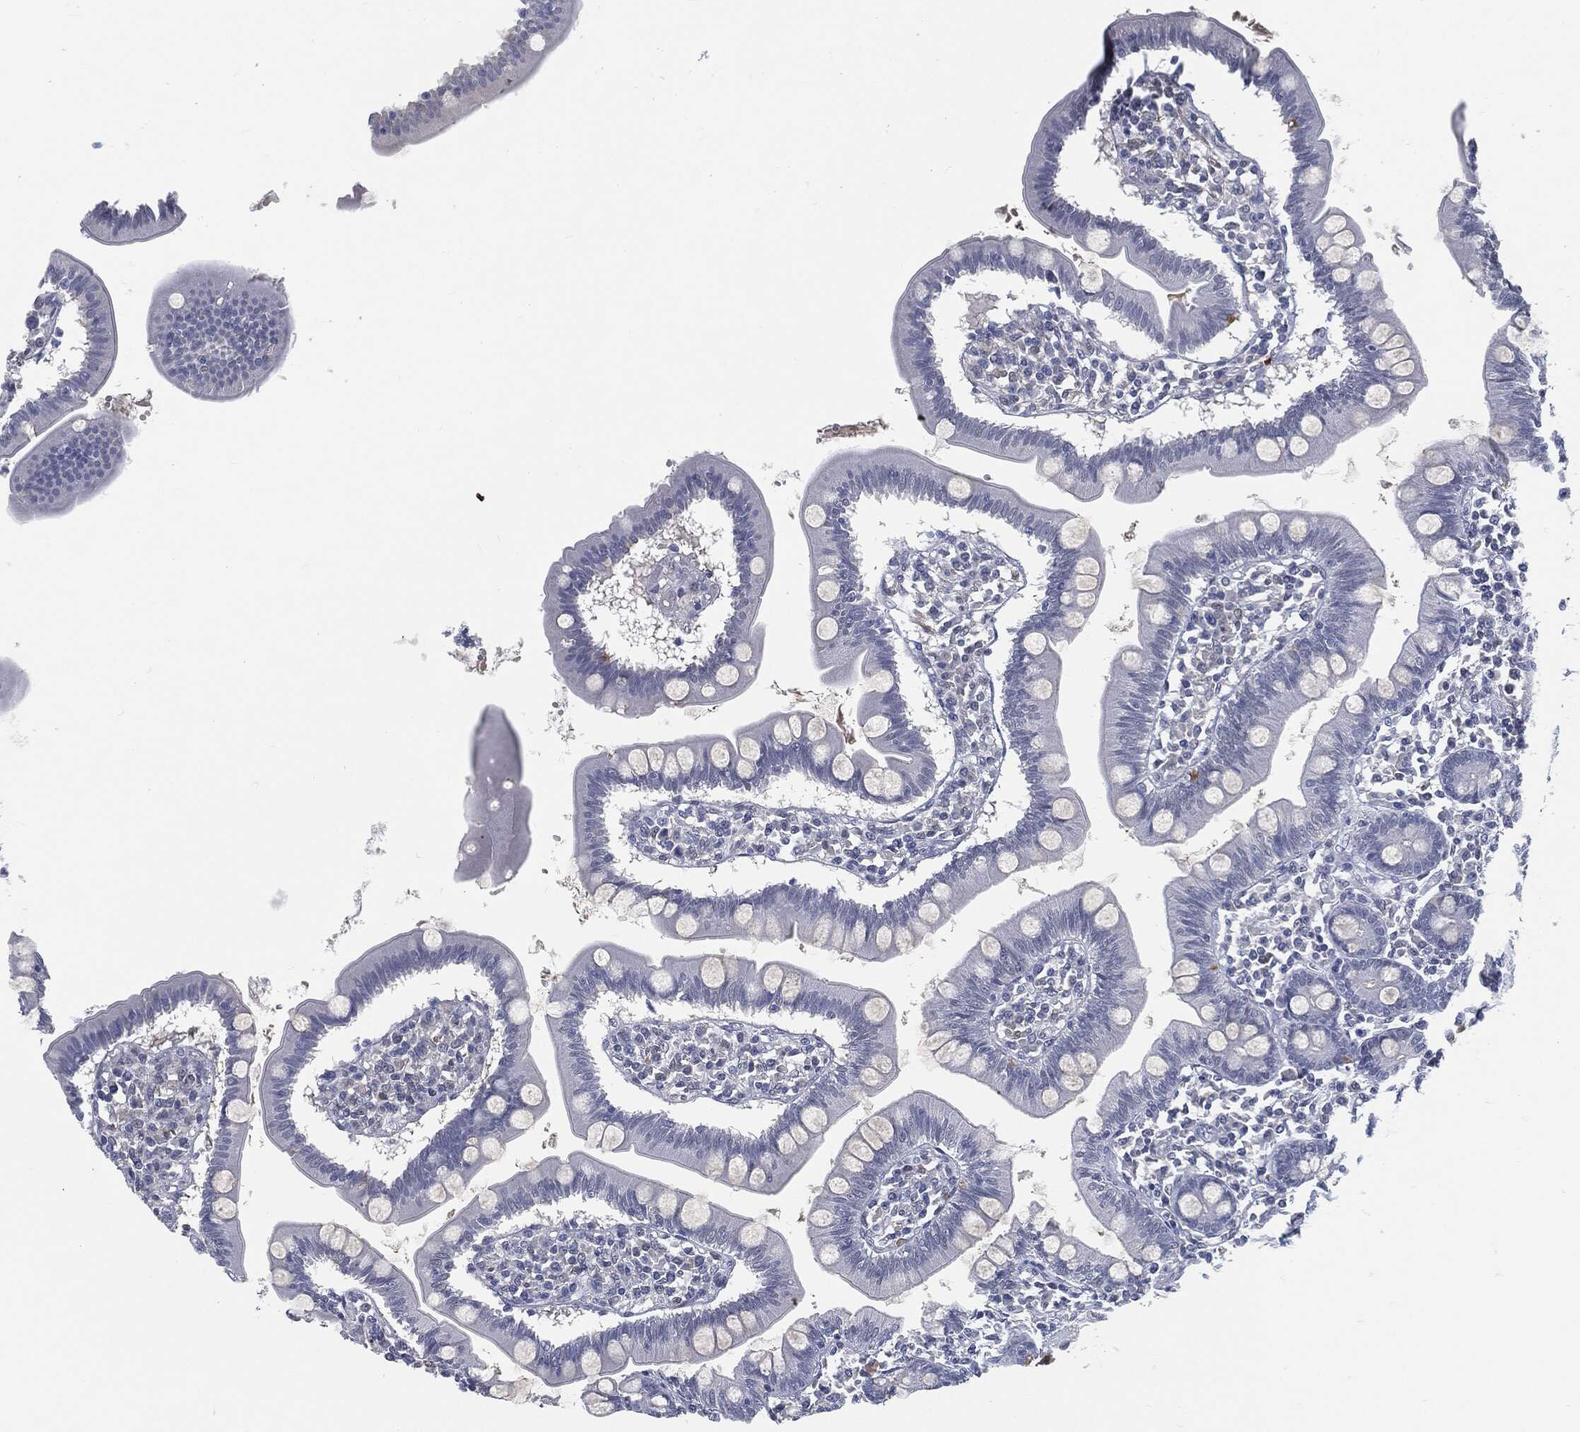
{"staining": {"intensity": "moderate", "quantity": "<25%", "location": "cytoplasmic/membranous"}, "tissue": "small intestine", "cell_type": "Glandular cells", "image_type": "normal", "snomed": [{"axis": "morphology", "description": "Normal tissue, NOS"}, {"axis": "topography", "description": "Small intestine"}], "caption": "Small intestine stained with DAB immunohistochemistry exhibits low levels of moderate cytoplasmic/membranous expression in approximately <25% of glandular cells.", "gene": "PROM1", "patient": {"sex": "male", "age": 88}}